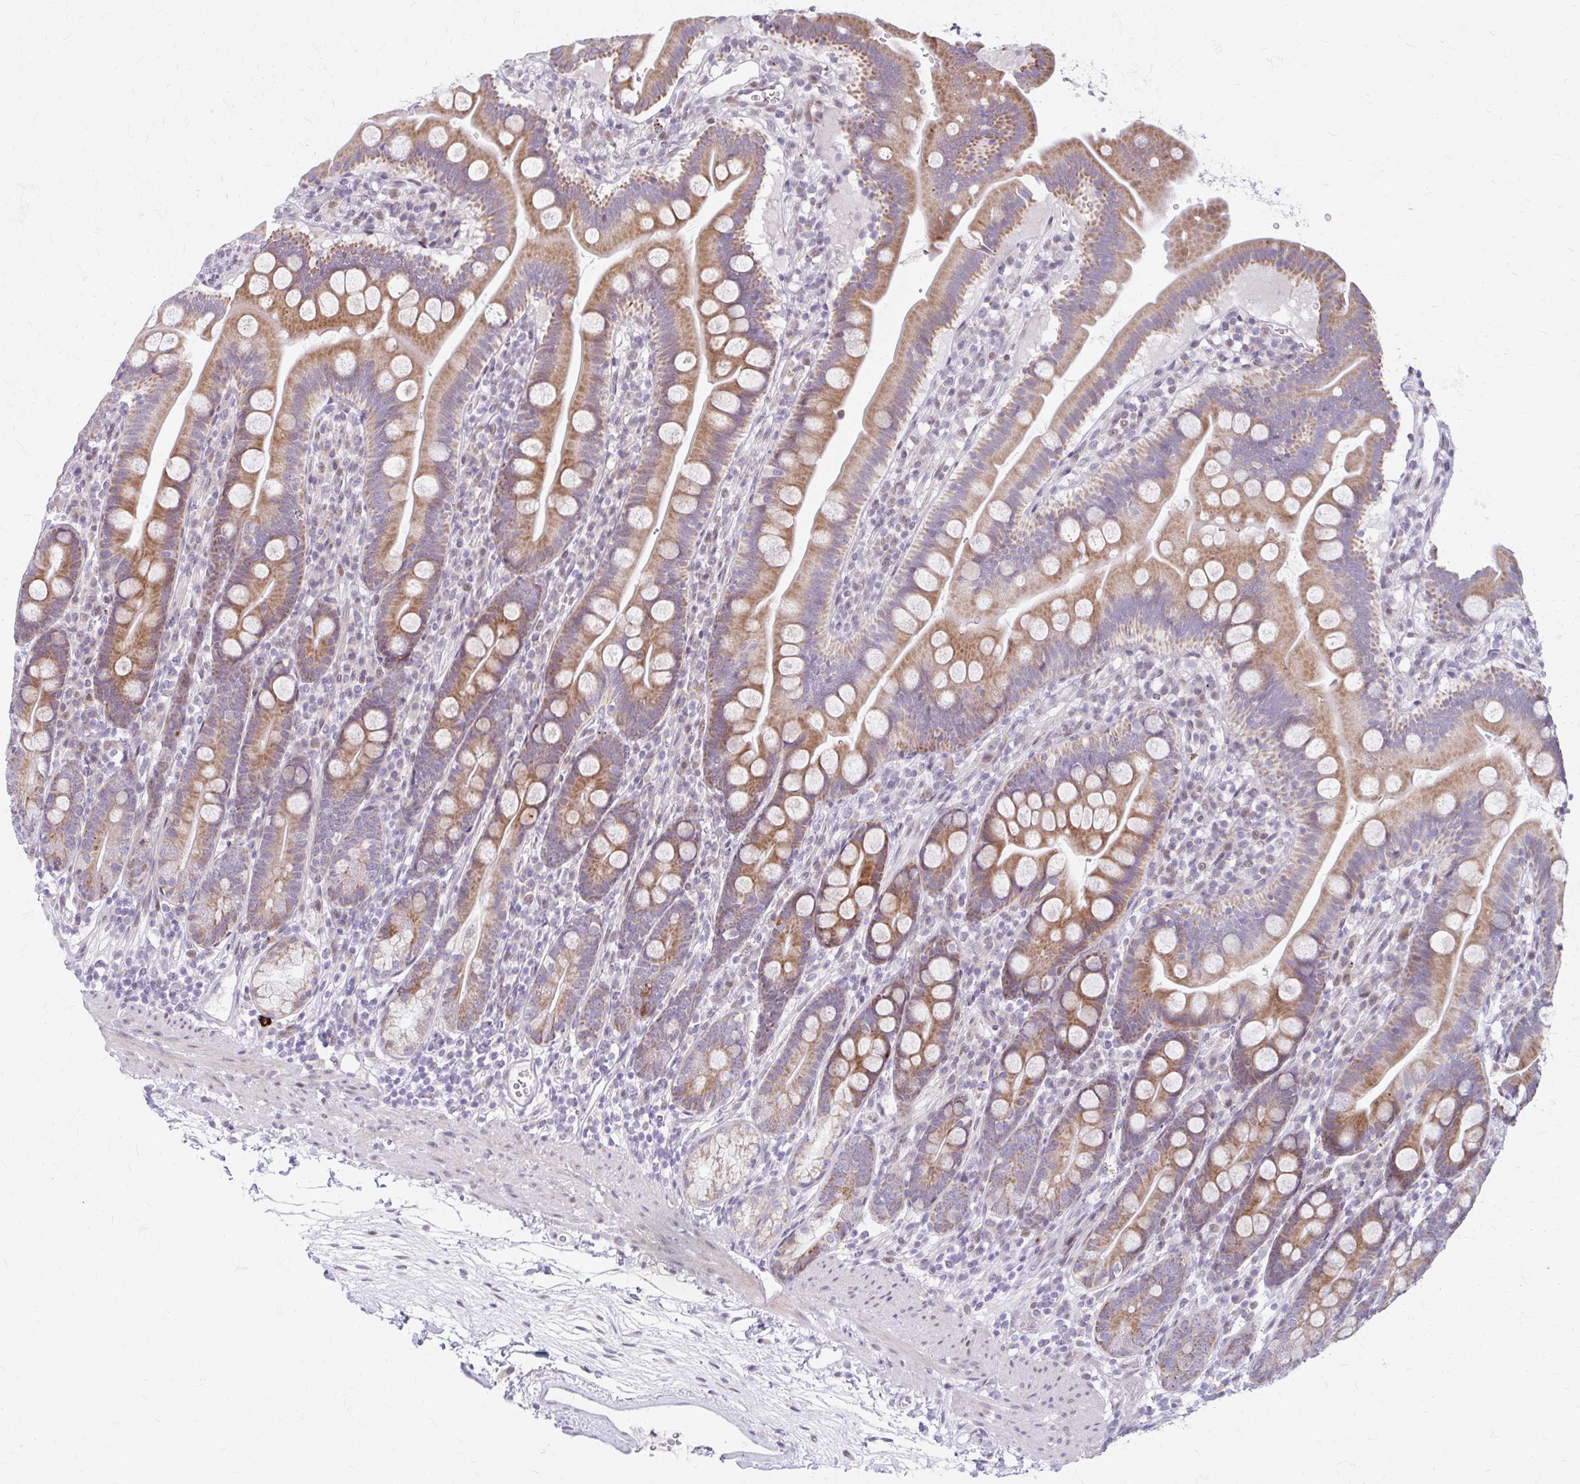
{"staining": {"intensity": "moderate", "quantity": ">75%", "location": "cytoplasmic/membranous"}, "tissue": "duodenum", "cell_type": "Glandular cells", "image_type": "normal", "snomed": [{"axis": "morphology", "description": "Normal tissue, NOS"}, {"axis": "topography", "description": "Duodenum"}], "caption": "Protein expression analysis of benign duodenum exhibits moderate cytoplasmic/membranous staining in approximately >75% of glandular cells. Using DAB (3,3'-diaminobenzidine) (brown) and hematoxylin (blue) stains, captured at high magnification using brightfield microscopy.", "gene": "BEAN1", "patient": {"sex": "female", "age": 67}}